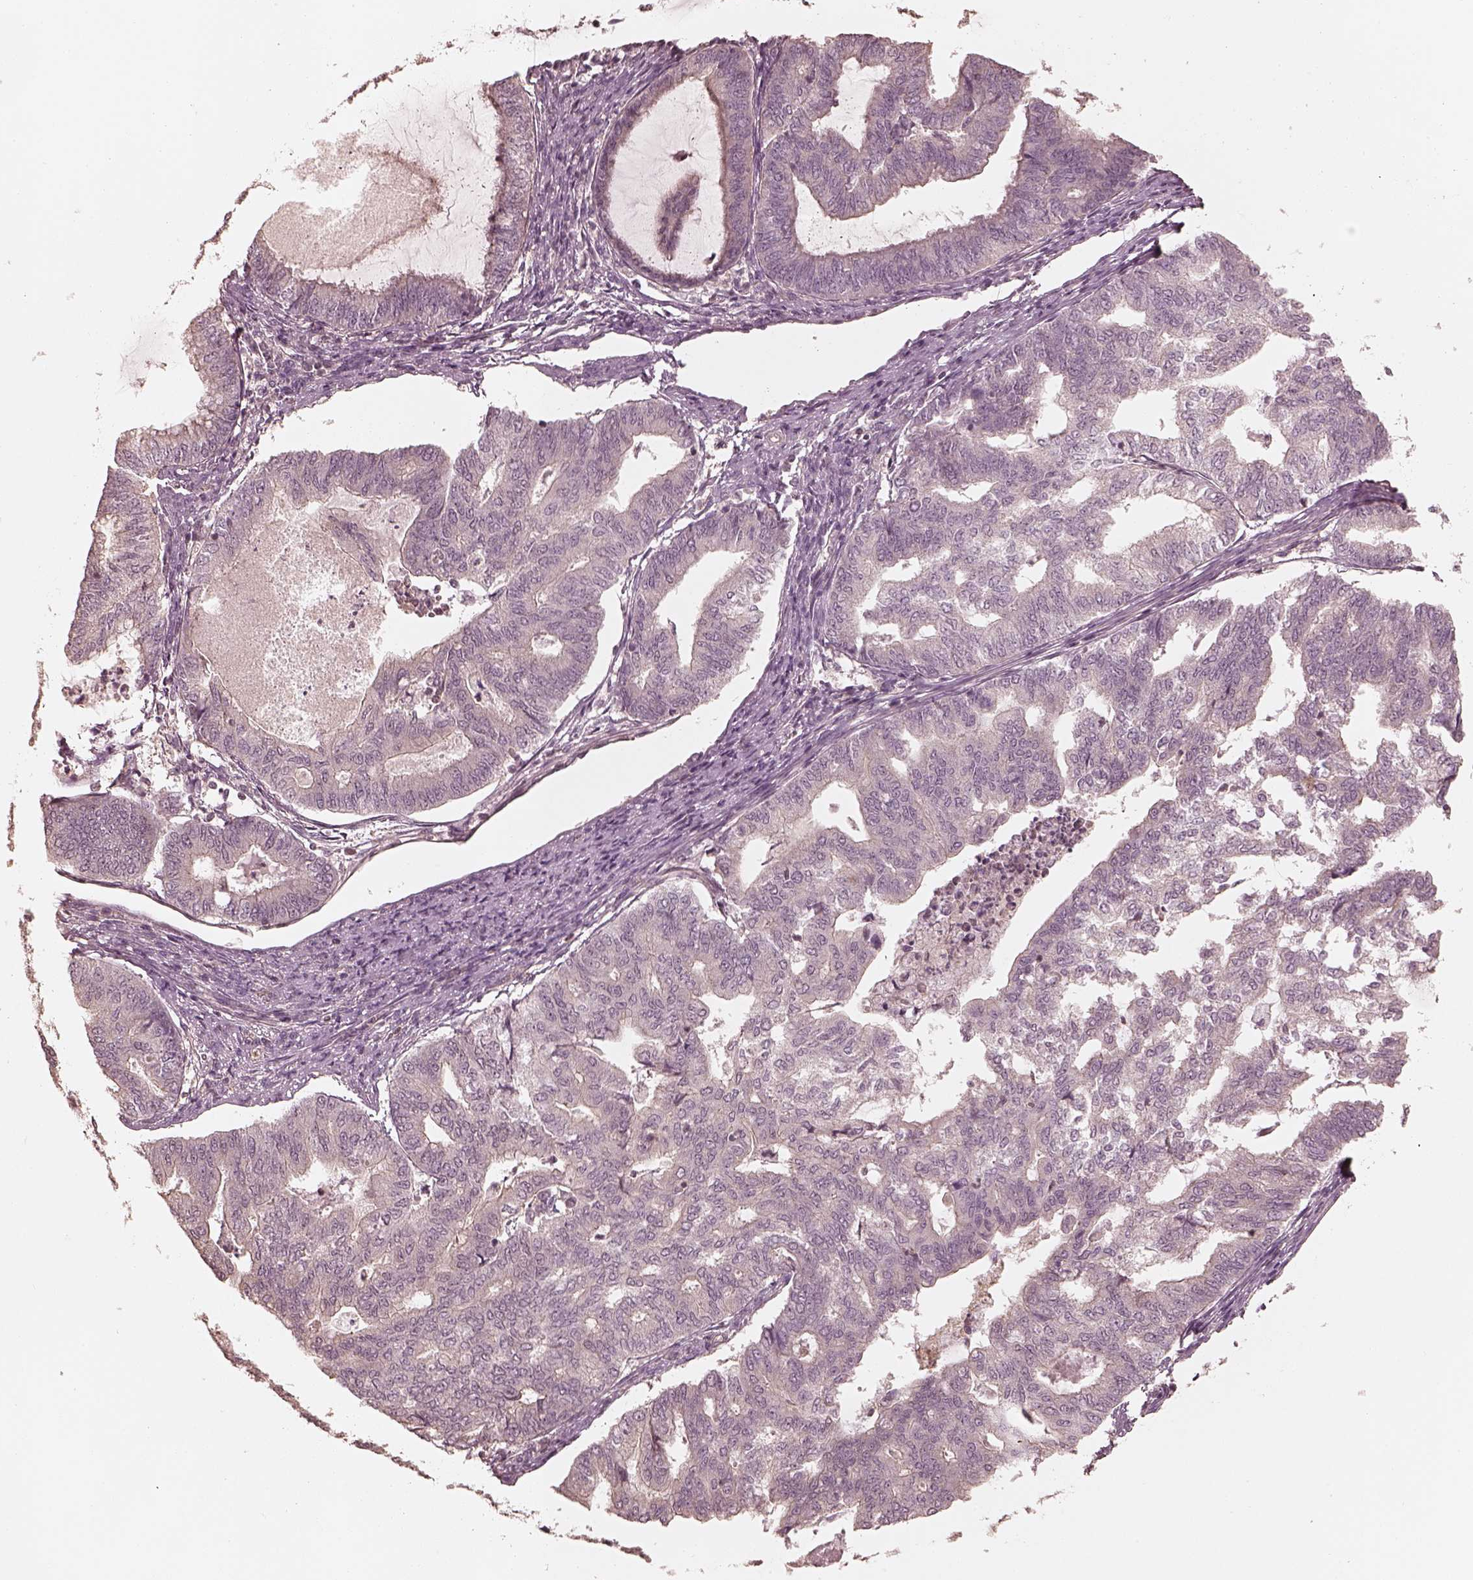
{"staining": {"intensity": "negative", "quantity": "none", "location": "none"}, "tissue": "endometrial cancer", "cell_type": "Tumor cells", "image_type": "cancer", "snomed": [{"axis": "morphology", "description": "Adenocarcinoma, NOS"}, {"axis": "topography", "description": "Endometrium"}], "caption": "Immunohistochemistry (IHC) of endometrial adenocarcinoma demonstrates no staining in tumor cells. (DAB (3,3'-diaminobenzidine) IHC with hematoxylin counter stain).", "gene": "KIF5C", "patient": {"sex": "female", "age": 79}}